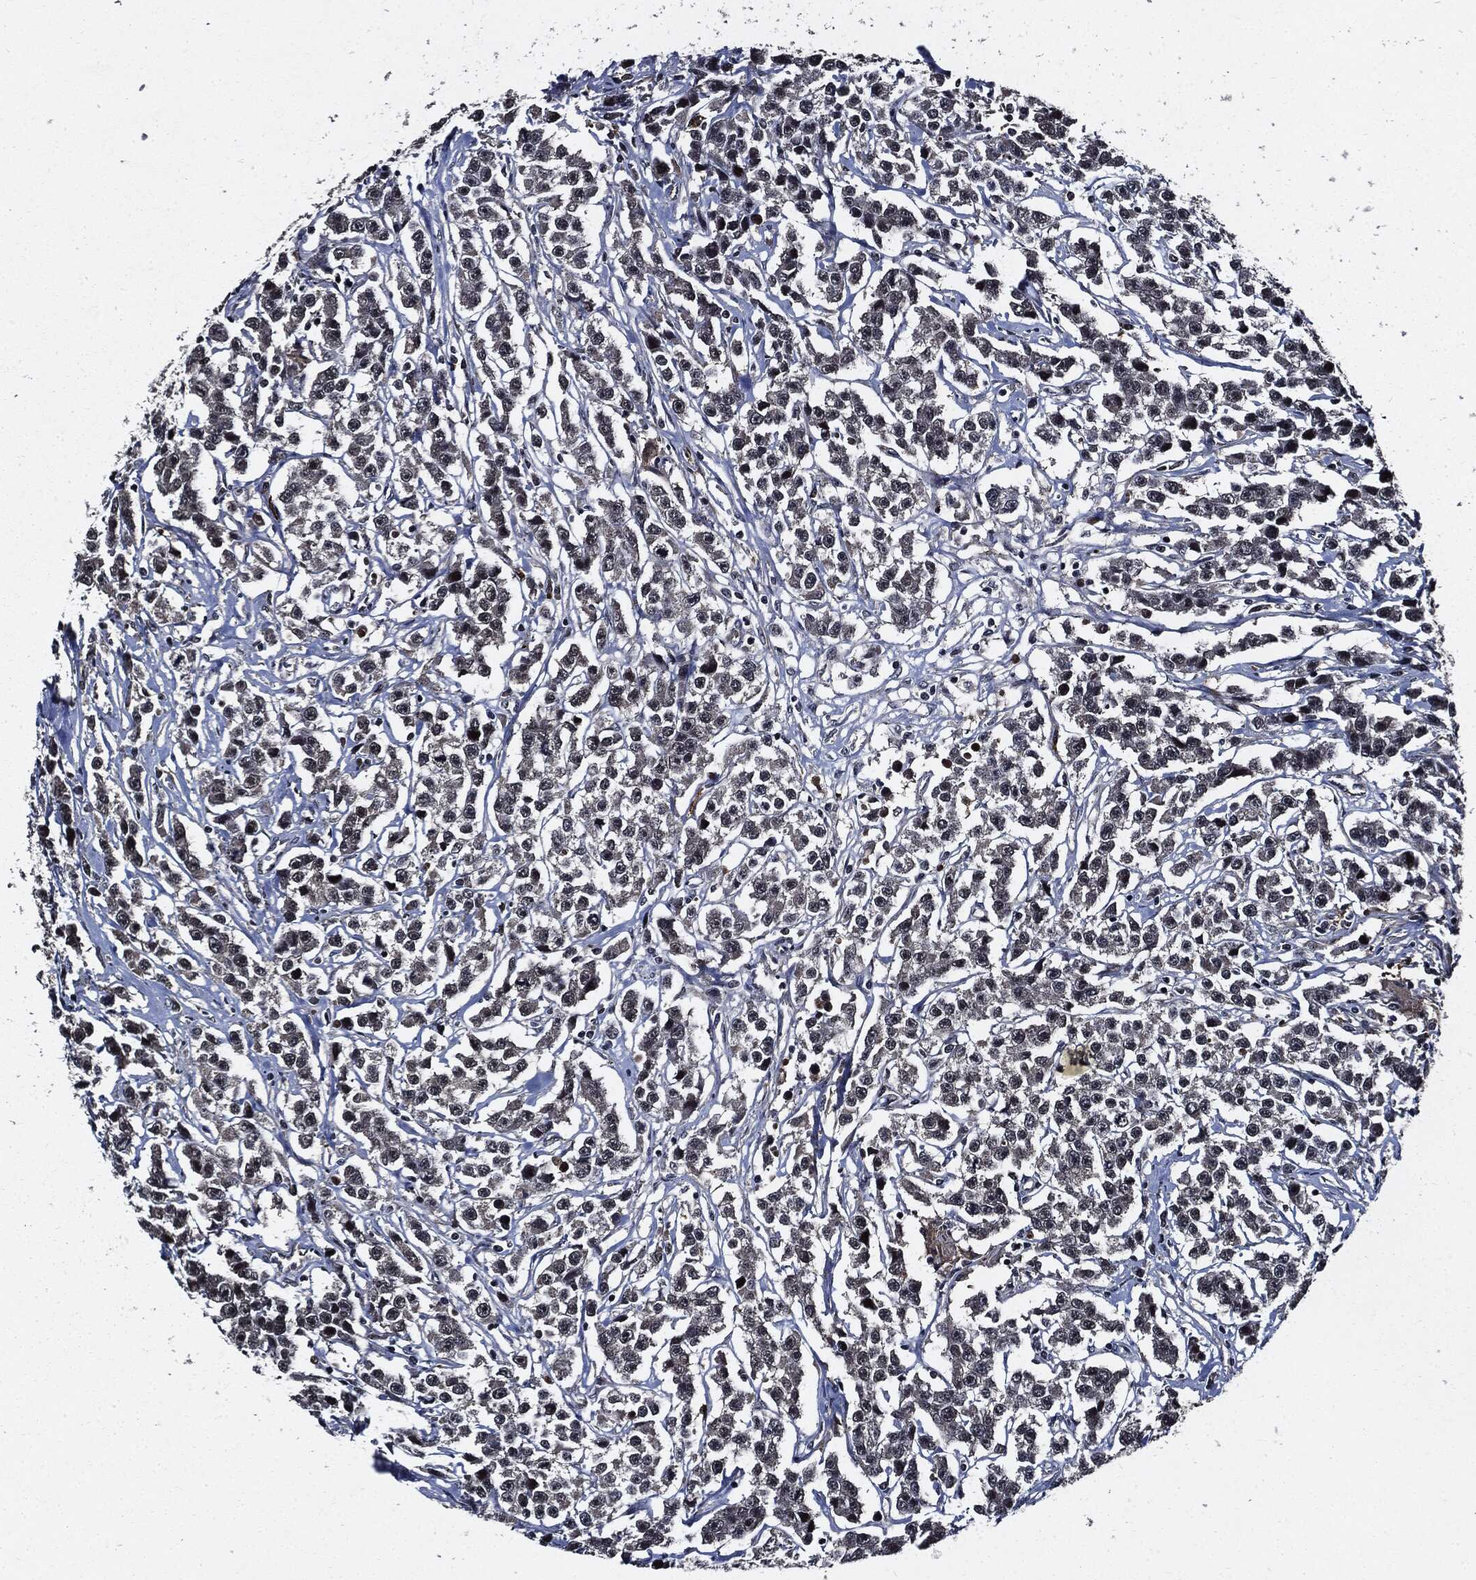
{"staining": {"intensity": "negative", "quantity": "none", "location": "none"}, "tissue": "testis cancer", "cell_type": "Tumor cells", "image_type": "cancer", "snomed": [{"axis": "morphology", "description": "Seminoma, NOS"}, {"axis": "topography", "description": "Testis"}], "caption": "Photomicrograph shows no protein positivity in tumor cells of testis seminoma tissue.", "gene": "SUGT1", "patient": {"sex": "male", "age": 59}}